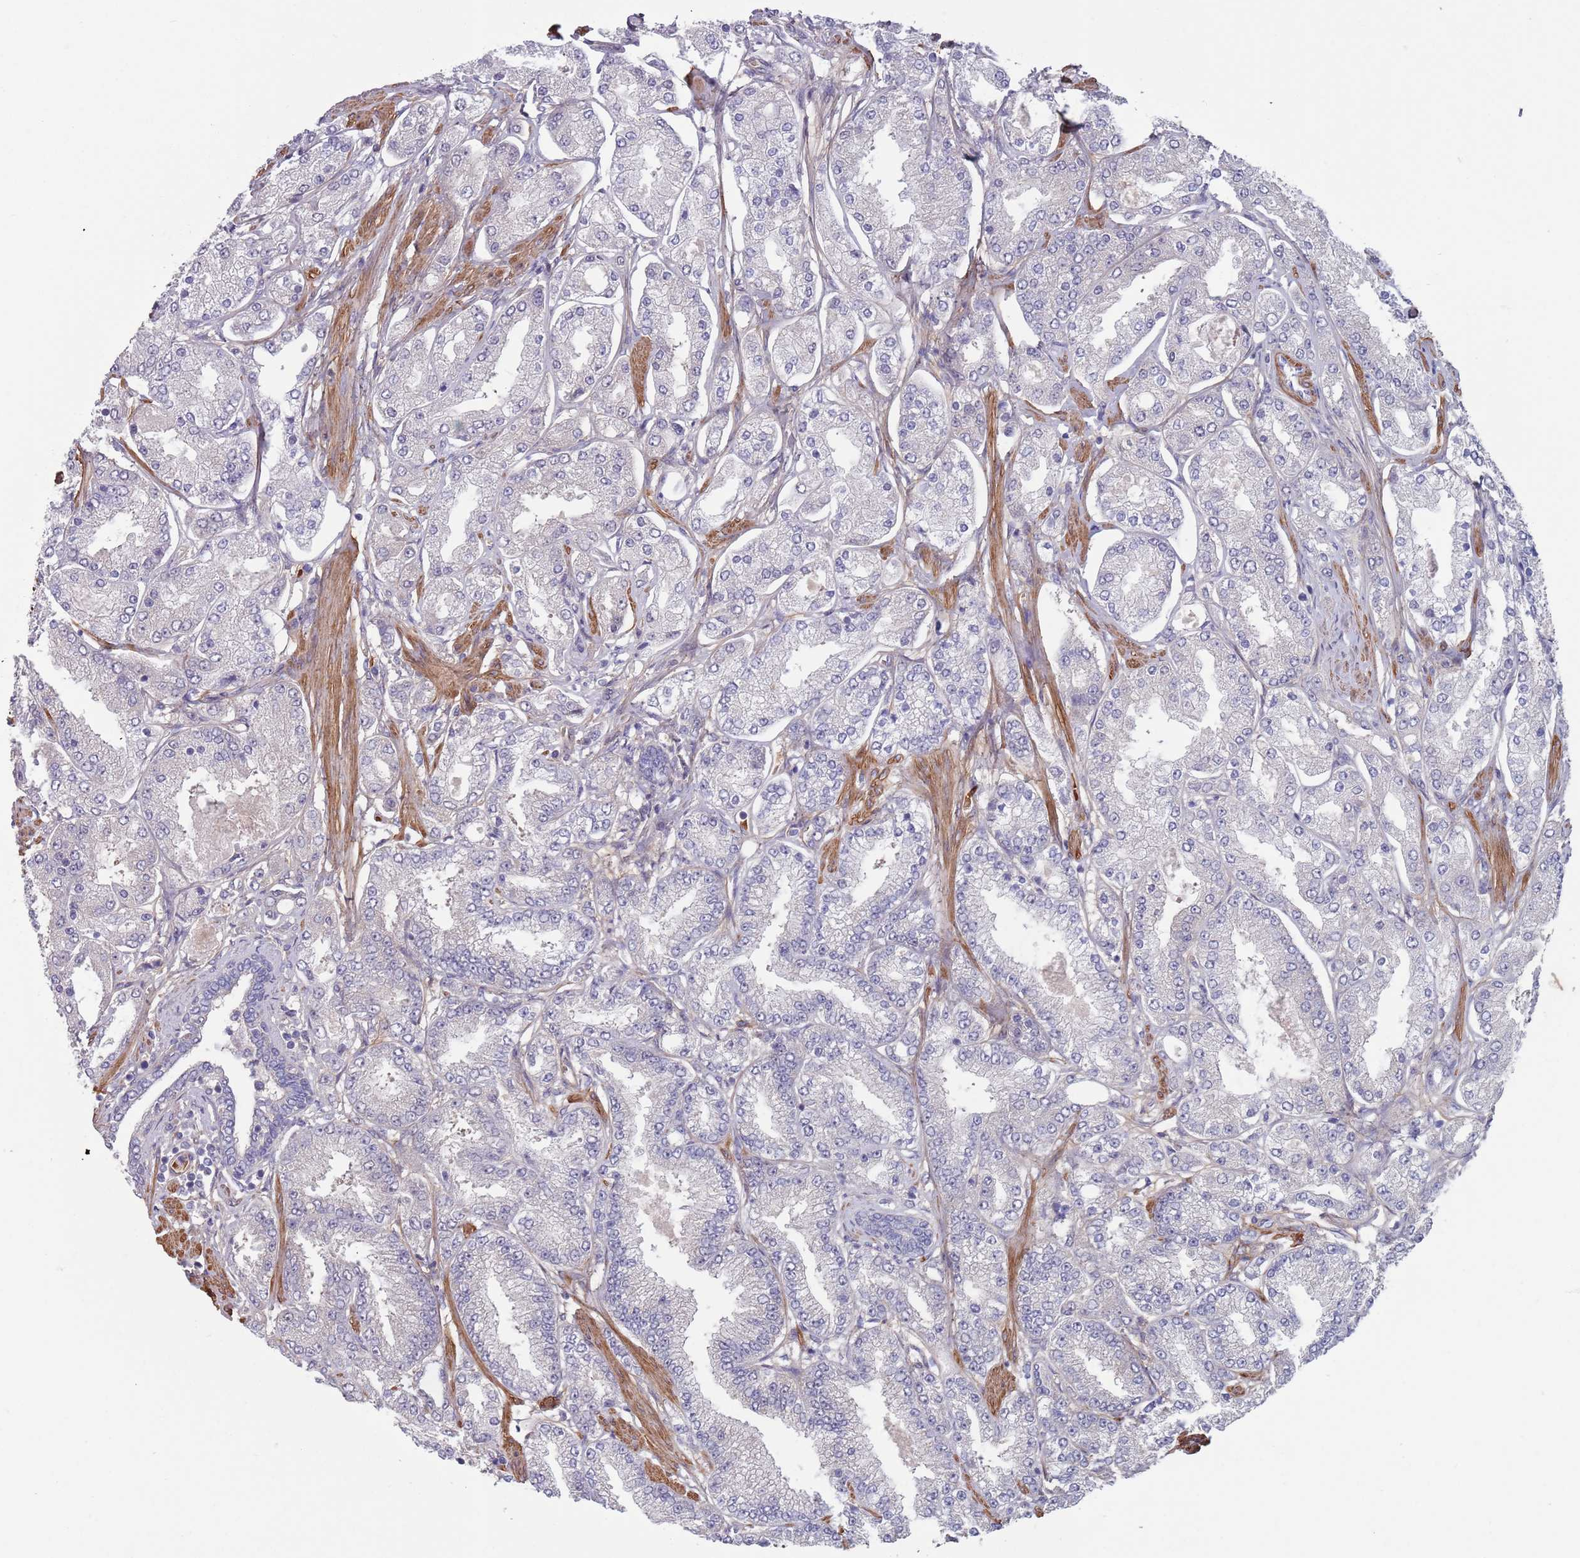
{"staining": {"intensity": "negative", "quantity": "none", "location": "none"}, "tissue": "prostate cancer", "cell_type": "Tumor cells", "image_type": "cancer", "snomed": [{"axis": "morphology", "description": "Adenocarcinoma, High grade"}, {"axis": "topography", "description": "Prostate"}], "caption": "Tumor cells are negative for protein expression in human prostate cancer.", "gene": "CLNS1A", "patient": {"sex": "male", "age": 69}}